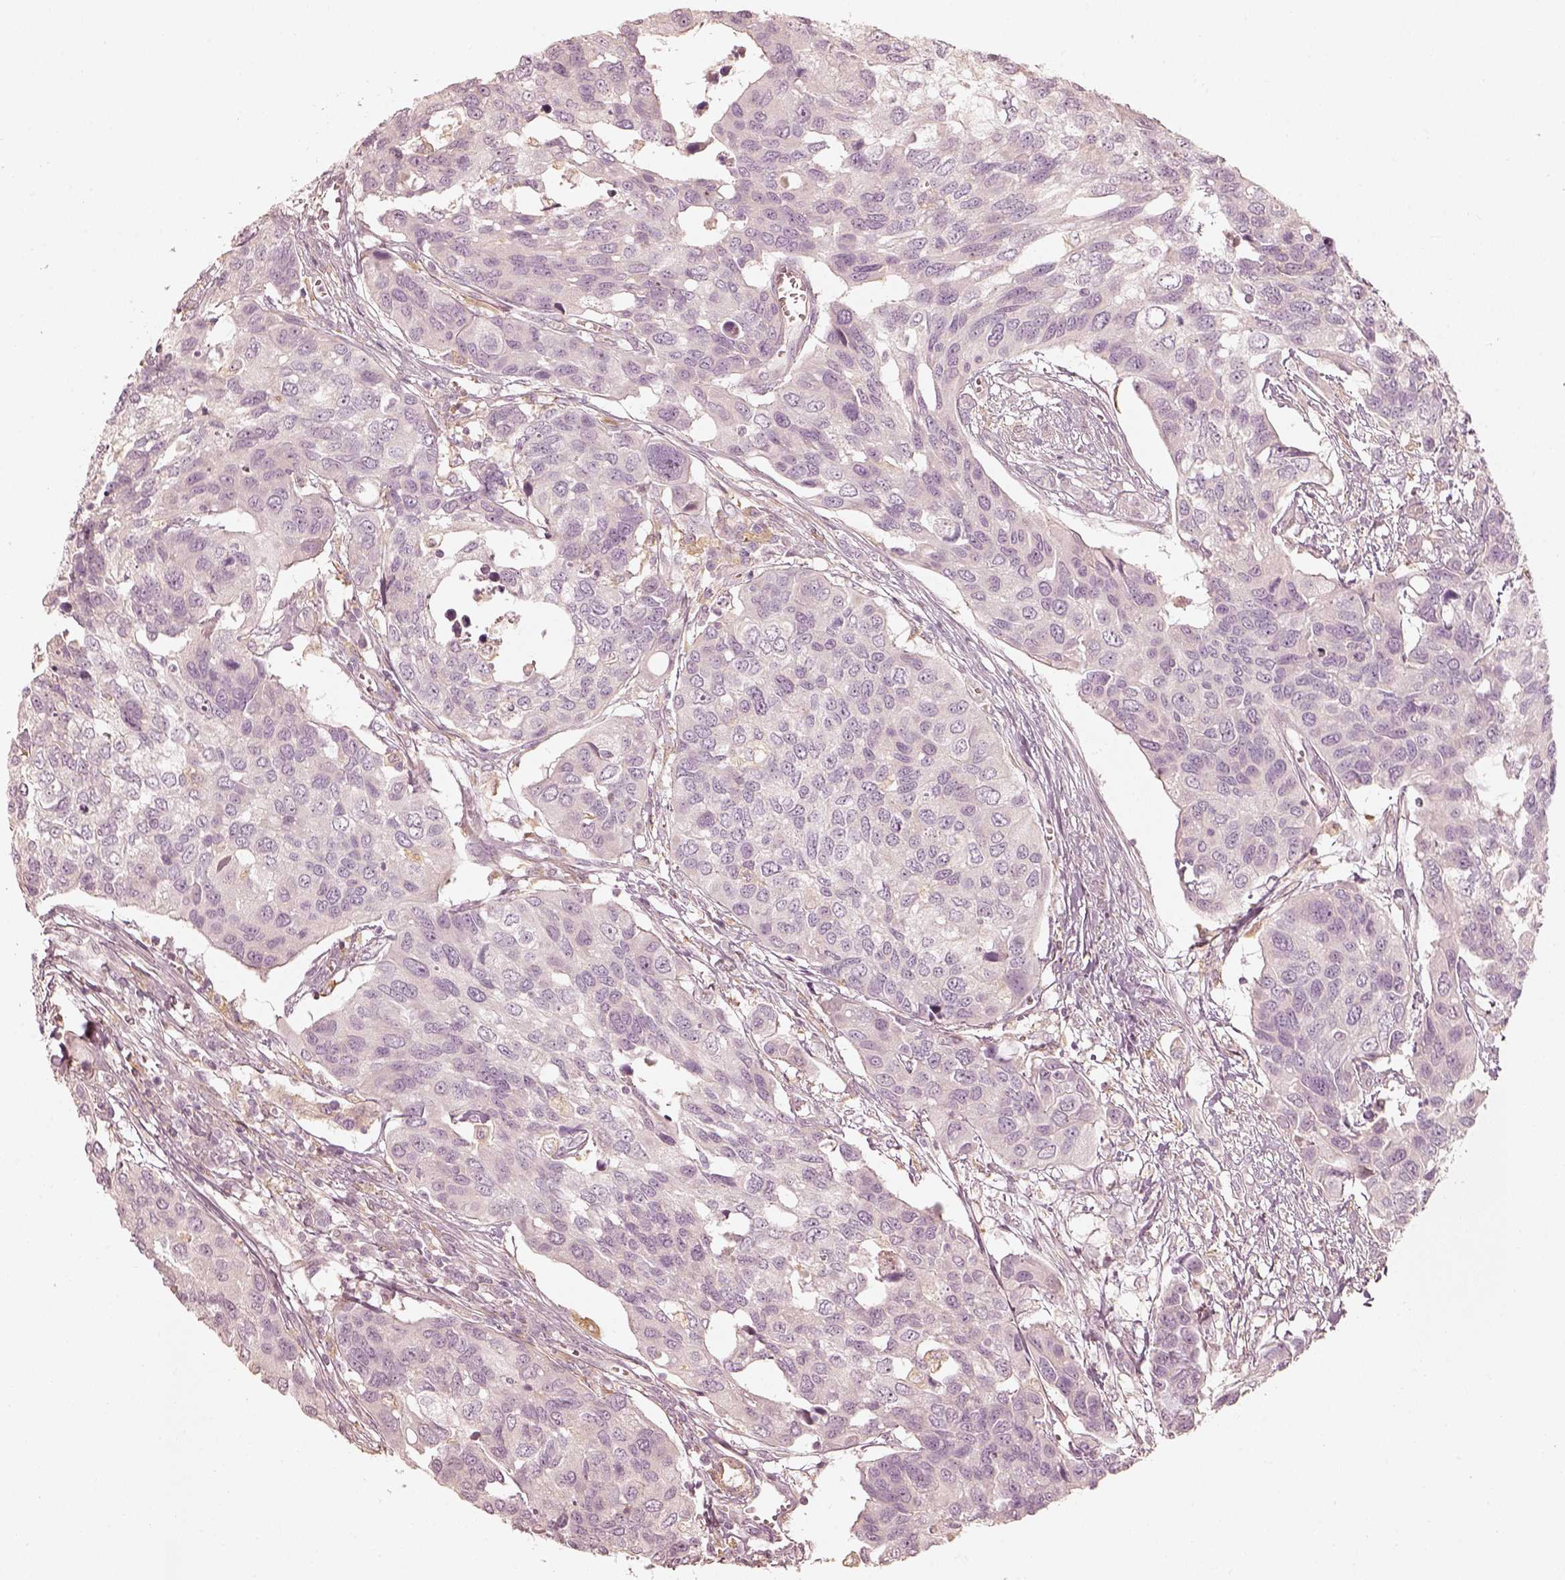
{"staining": {"intensity": "negative", "quantity": "none", "location": "none"}, "tissue": "urothelial cancer", "cell_type": "Tumor cells", "image_type": "cancer", "snomed": [{"axis": "morphology", "description": "Urothelial carcinoma, High grade"}, {"axis": "topography", "description": "Urinary bladder"}], "caption": "Micrograph shows no significant protein expression in tumor cells of urothelial cancer. Nuclei are stained in blue.", "gene": "FMNL2", "patient": {"sex": "male", "age": 60}}